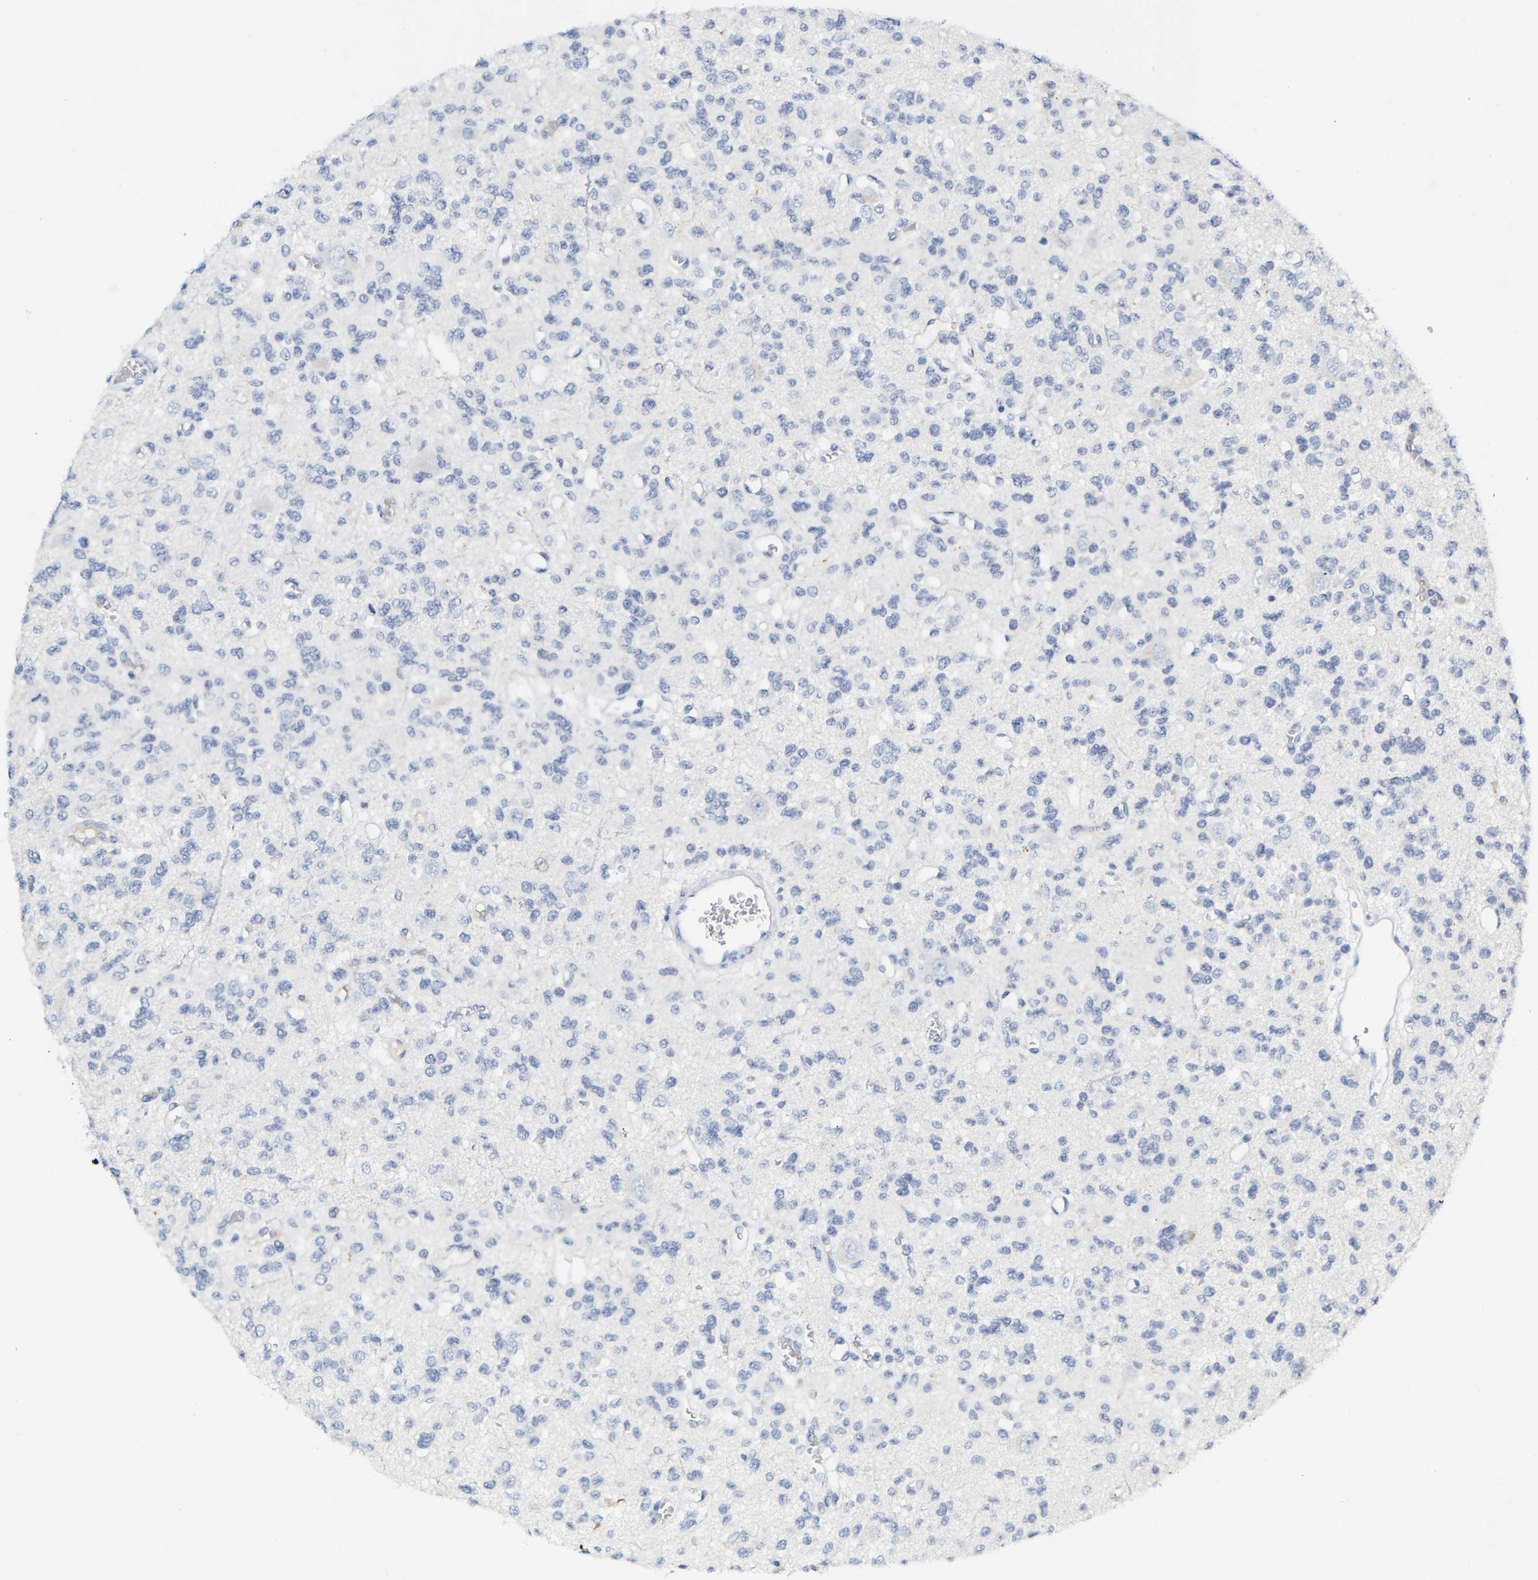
{"staining": {"intensity": "negative", "quantity": "none", "location": "none"}, "tissue": "glioma", "cell_type": "Tumor cells", "image_type": "cancer", "snomed": [{"axis": "morphology", "description": "Glioma, malignant, Low grade"}, {"axis": "topography", "description": "Brain"}], "caption": "Immunohistochemistry of human malignant low-grade glioma demonstrates no positivity in tumor cells.", "gene": "GNAS", "patient": {"sex": "male", "age": 38}}